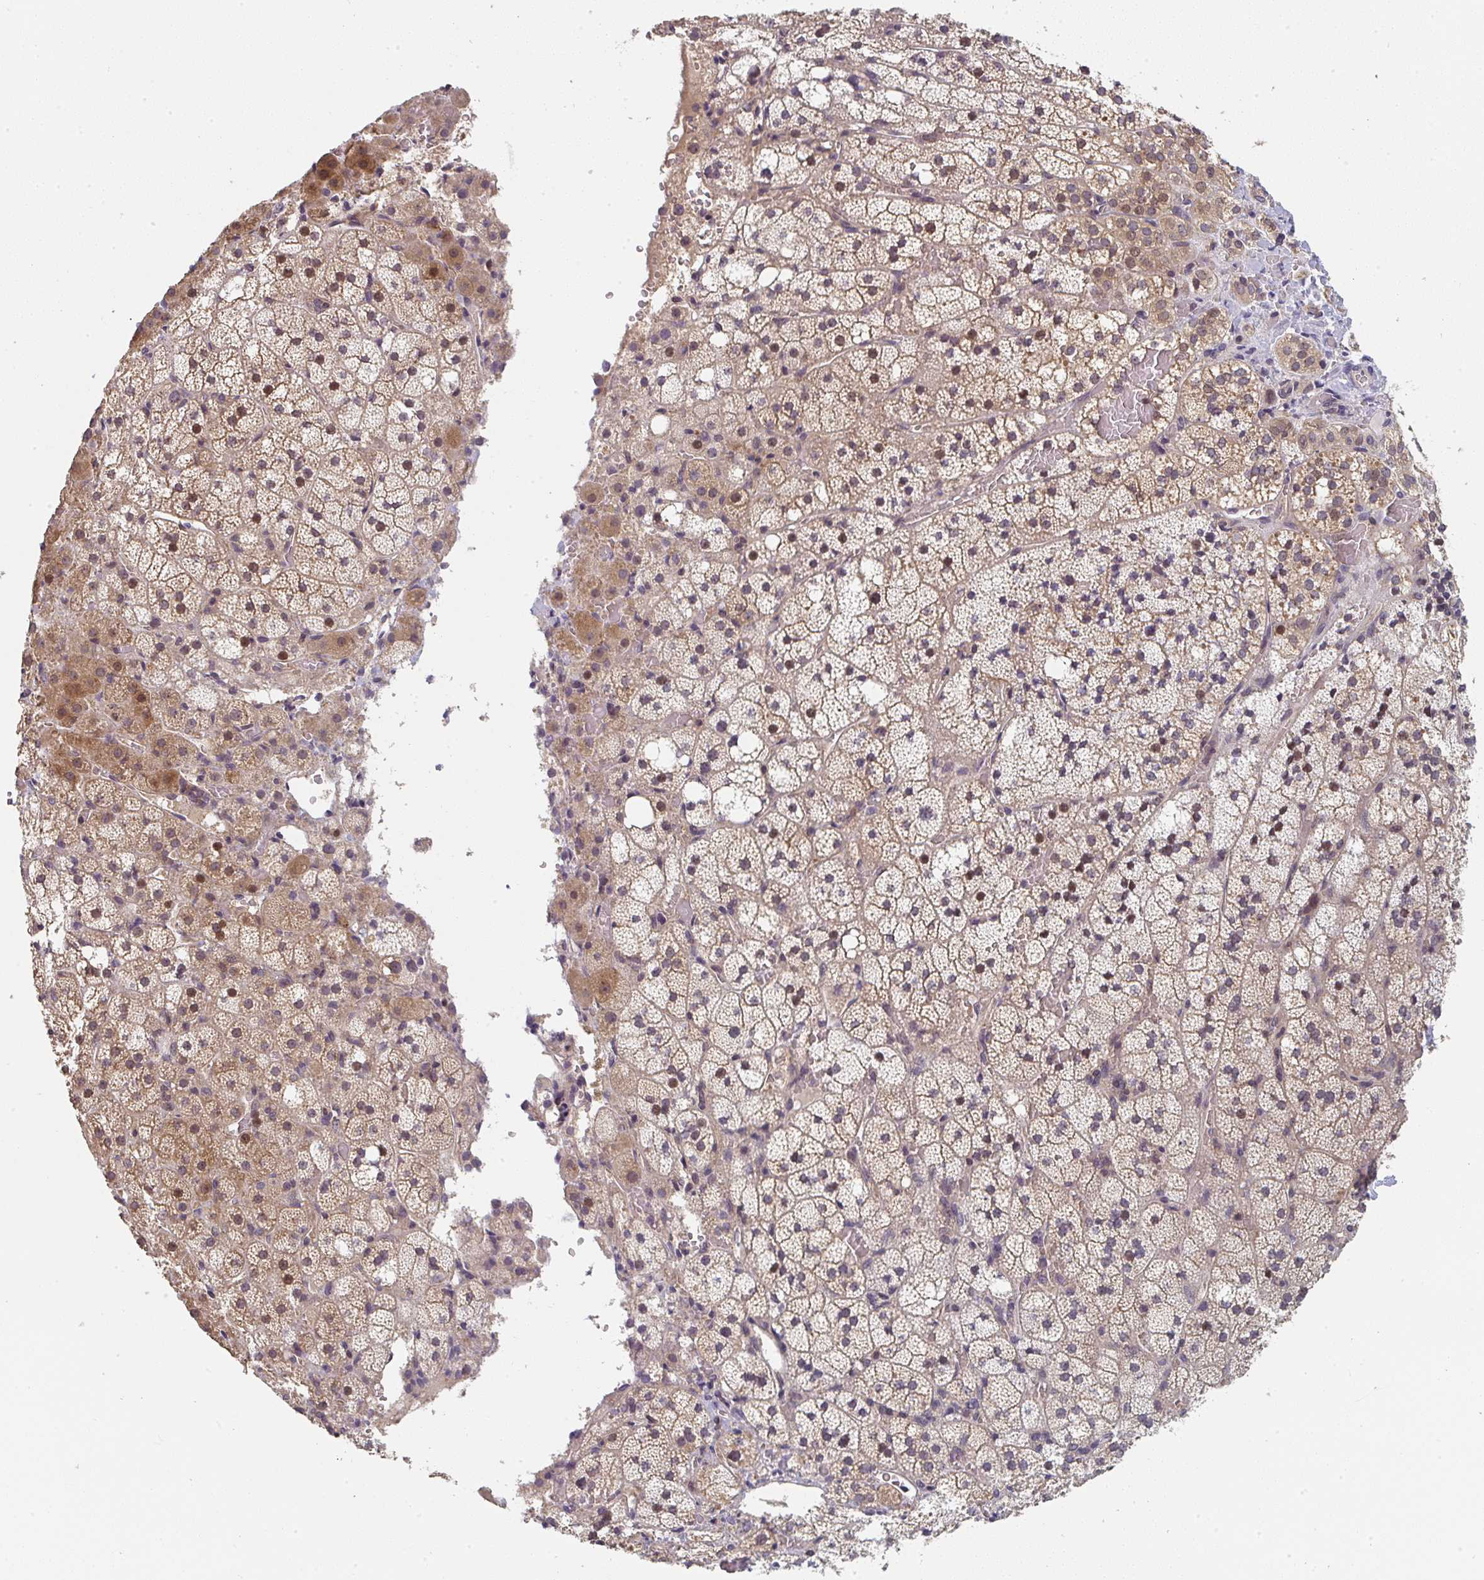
{"staining": {"intensity": "moderate", "quantity": ">75%", "location": "cytoplasmic/membranous,nuclear"}, "tissue": "adrenal gland", "cell_type": "Glandular cells", "image_type": "normal", "snomed": [{"axis": "morphology", "description": "Normal tissue, NOS"}, {"axis": "topography", "description": "Adrenal gland"}], "caption": "High-magnification brightfield microscopy of normal adrenal gland stained with DAB (brown) and counterstained with hematoxylin (blue). glandular cells exhibit moderate cytoplasmic/membranous,nuclear positivity is identified in approximately>75% of cells. Nuclei are stained in blue.", "gene": "RANGRF", "patient": {"sex": "male", "age": 53}}